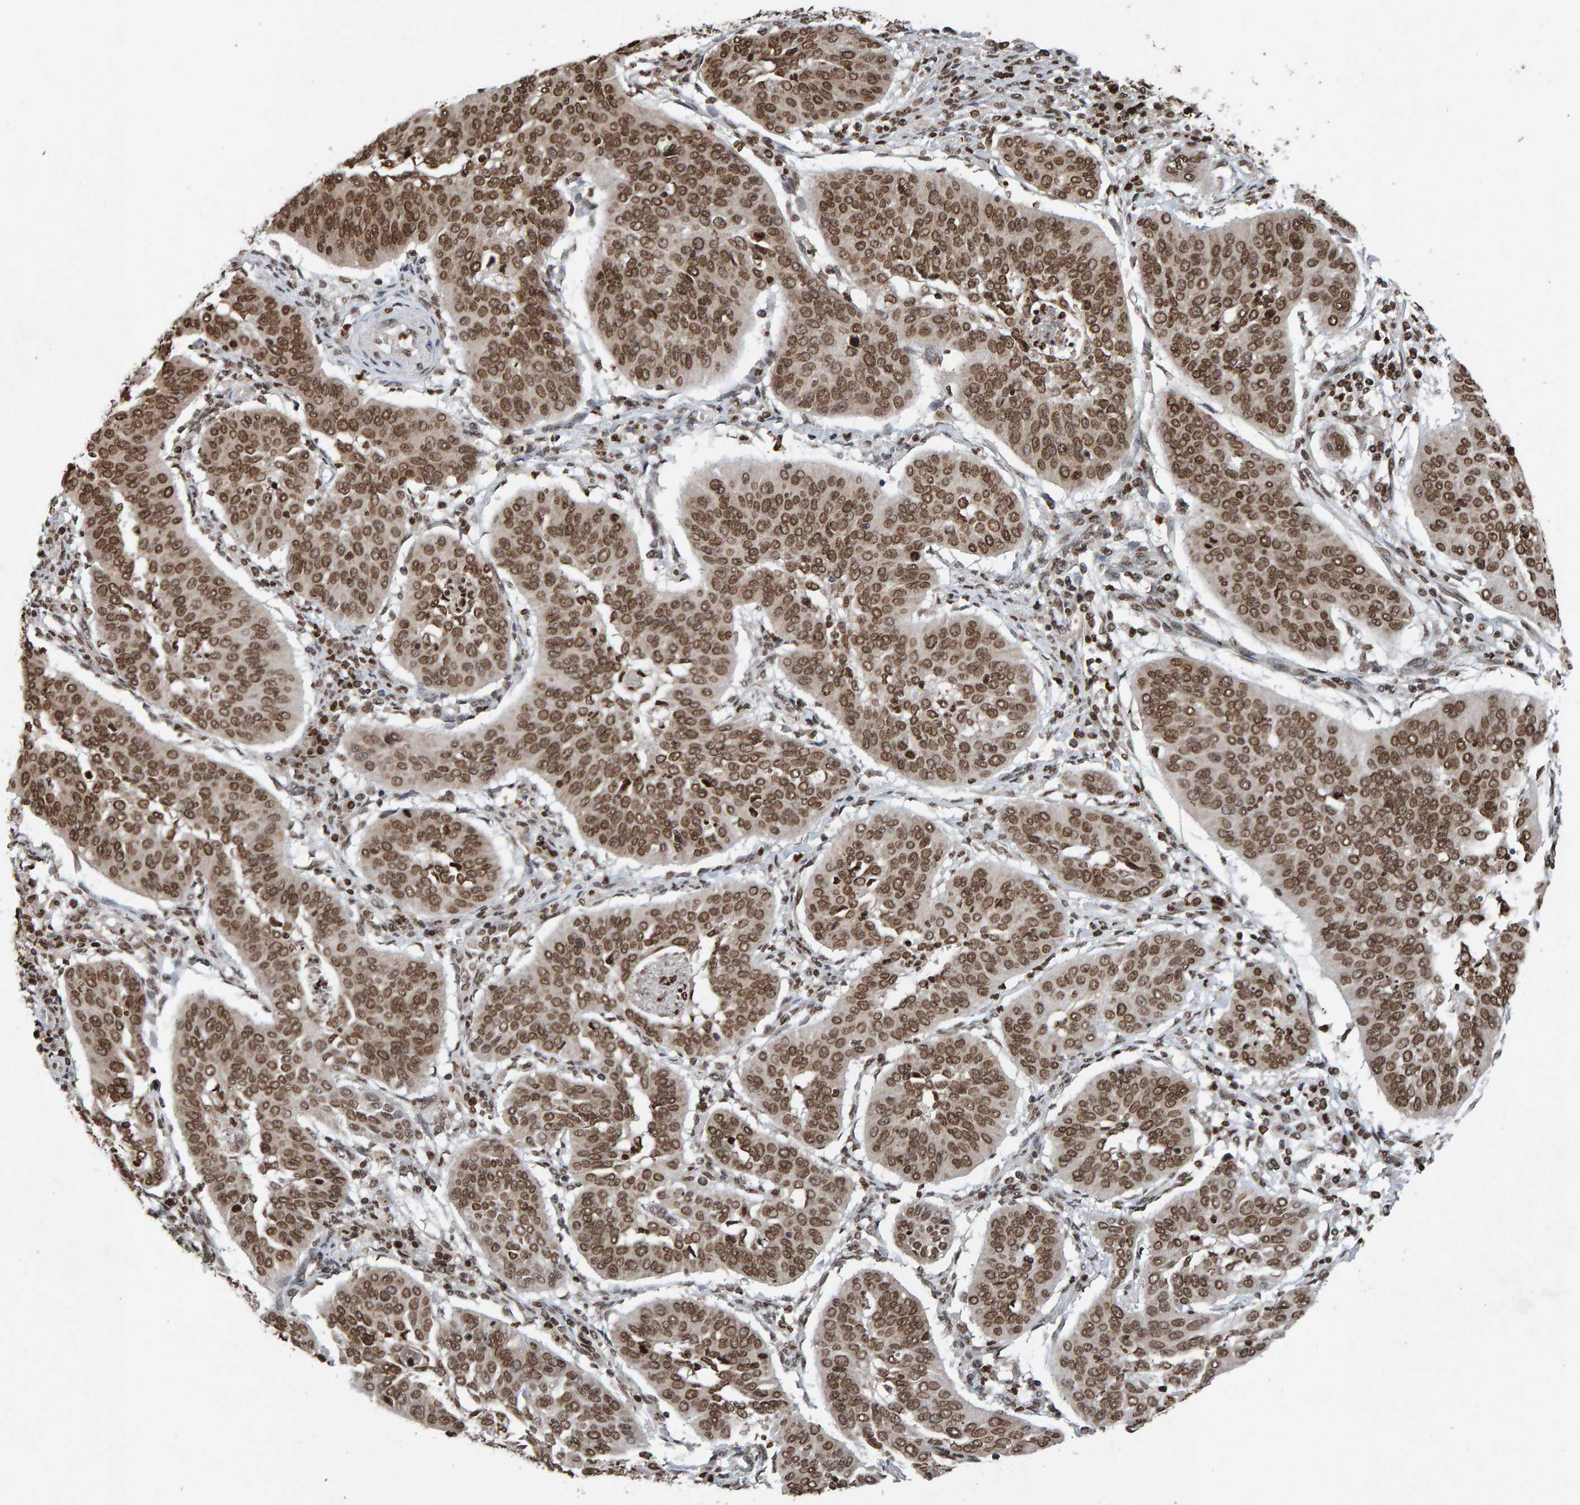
{"staining": {"intensity": "strong", "quantity": ">75%", "location": "nuclear"}, "tissue": "cervical cancer", "cell_type": "Tumor cells", "image_type": "cancer", "snomed": [{"axis": "morphology", "description": "Normal tissue, NOS"}, {"axis": "morphology", "description": "Squamous cell carcinoma, NOS"}, {"axis": "topography", "description": "Cervix"}], "caption": "A brown stain highlights strong nuclear expression of a protein in human cervical cancer (squamous cell carcinoma) tumor cells.", "gene": "H2AZ1", "patient": {"sex": "female", "age": 39}}